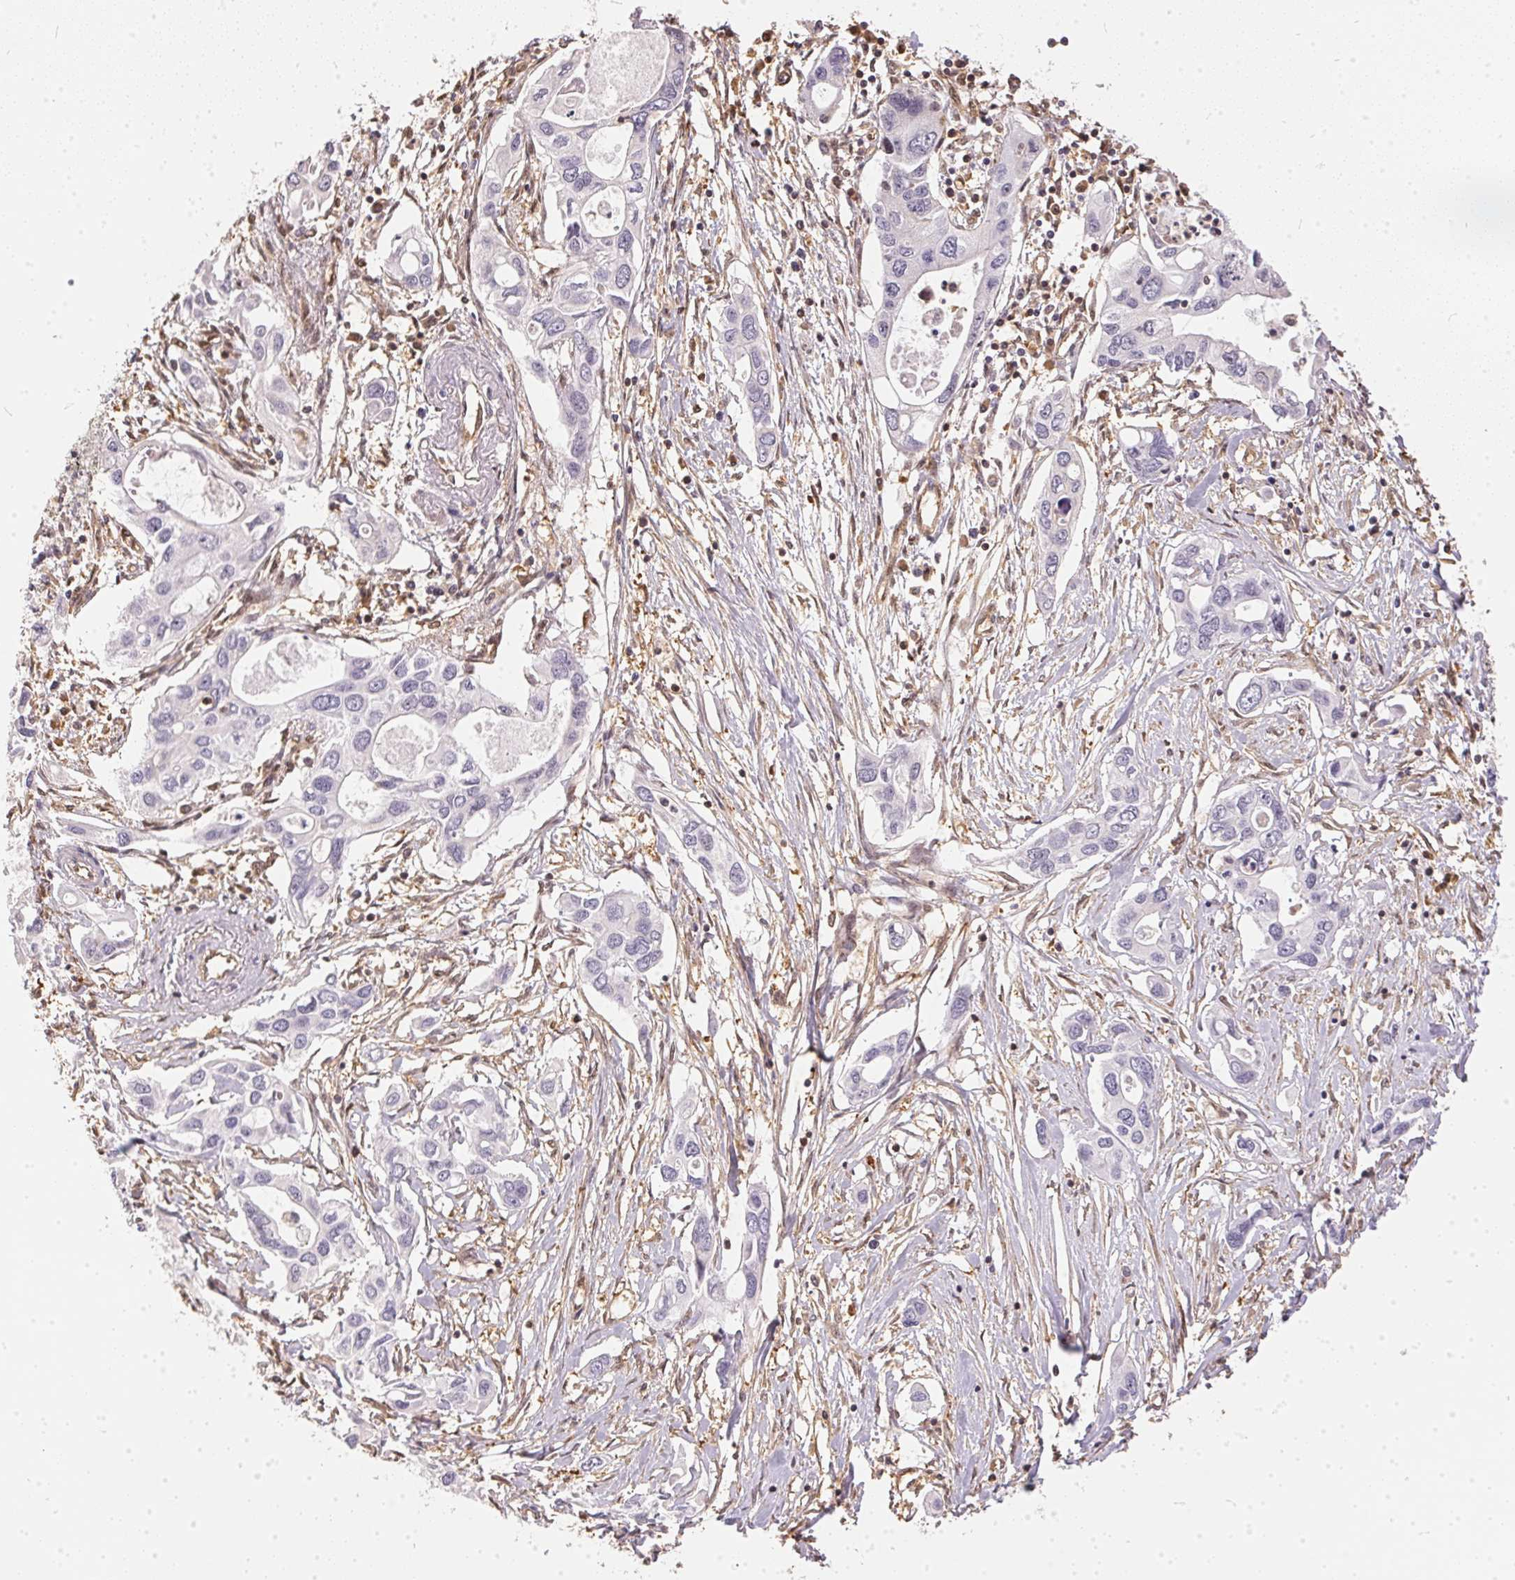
{"staining": {"intensity": "negative", "quantity": "none", "location": "none"}, "tissue": "pancreatic cancer", "cell_type": "Tumor cells", "image_type": "cancer", "snomed": [{"axis": "morphology", "description": "Adenocarcinoma, NOS"}, {"axis": "topography", "description": "Pancreas"}], "caption": "Adenocarcinoma (pancreatic) stained for a protein using immunohistochemistry (IHC) demonstrates no expression tumor cells.", "gene": "BLMH", "patient": {"sex": "male", "age": 60}}